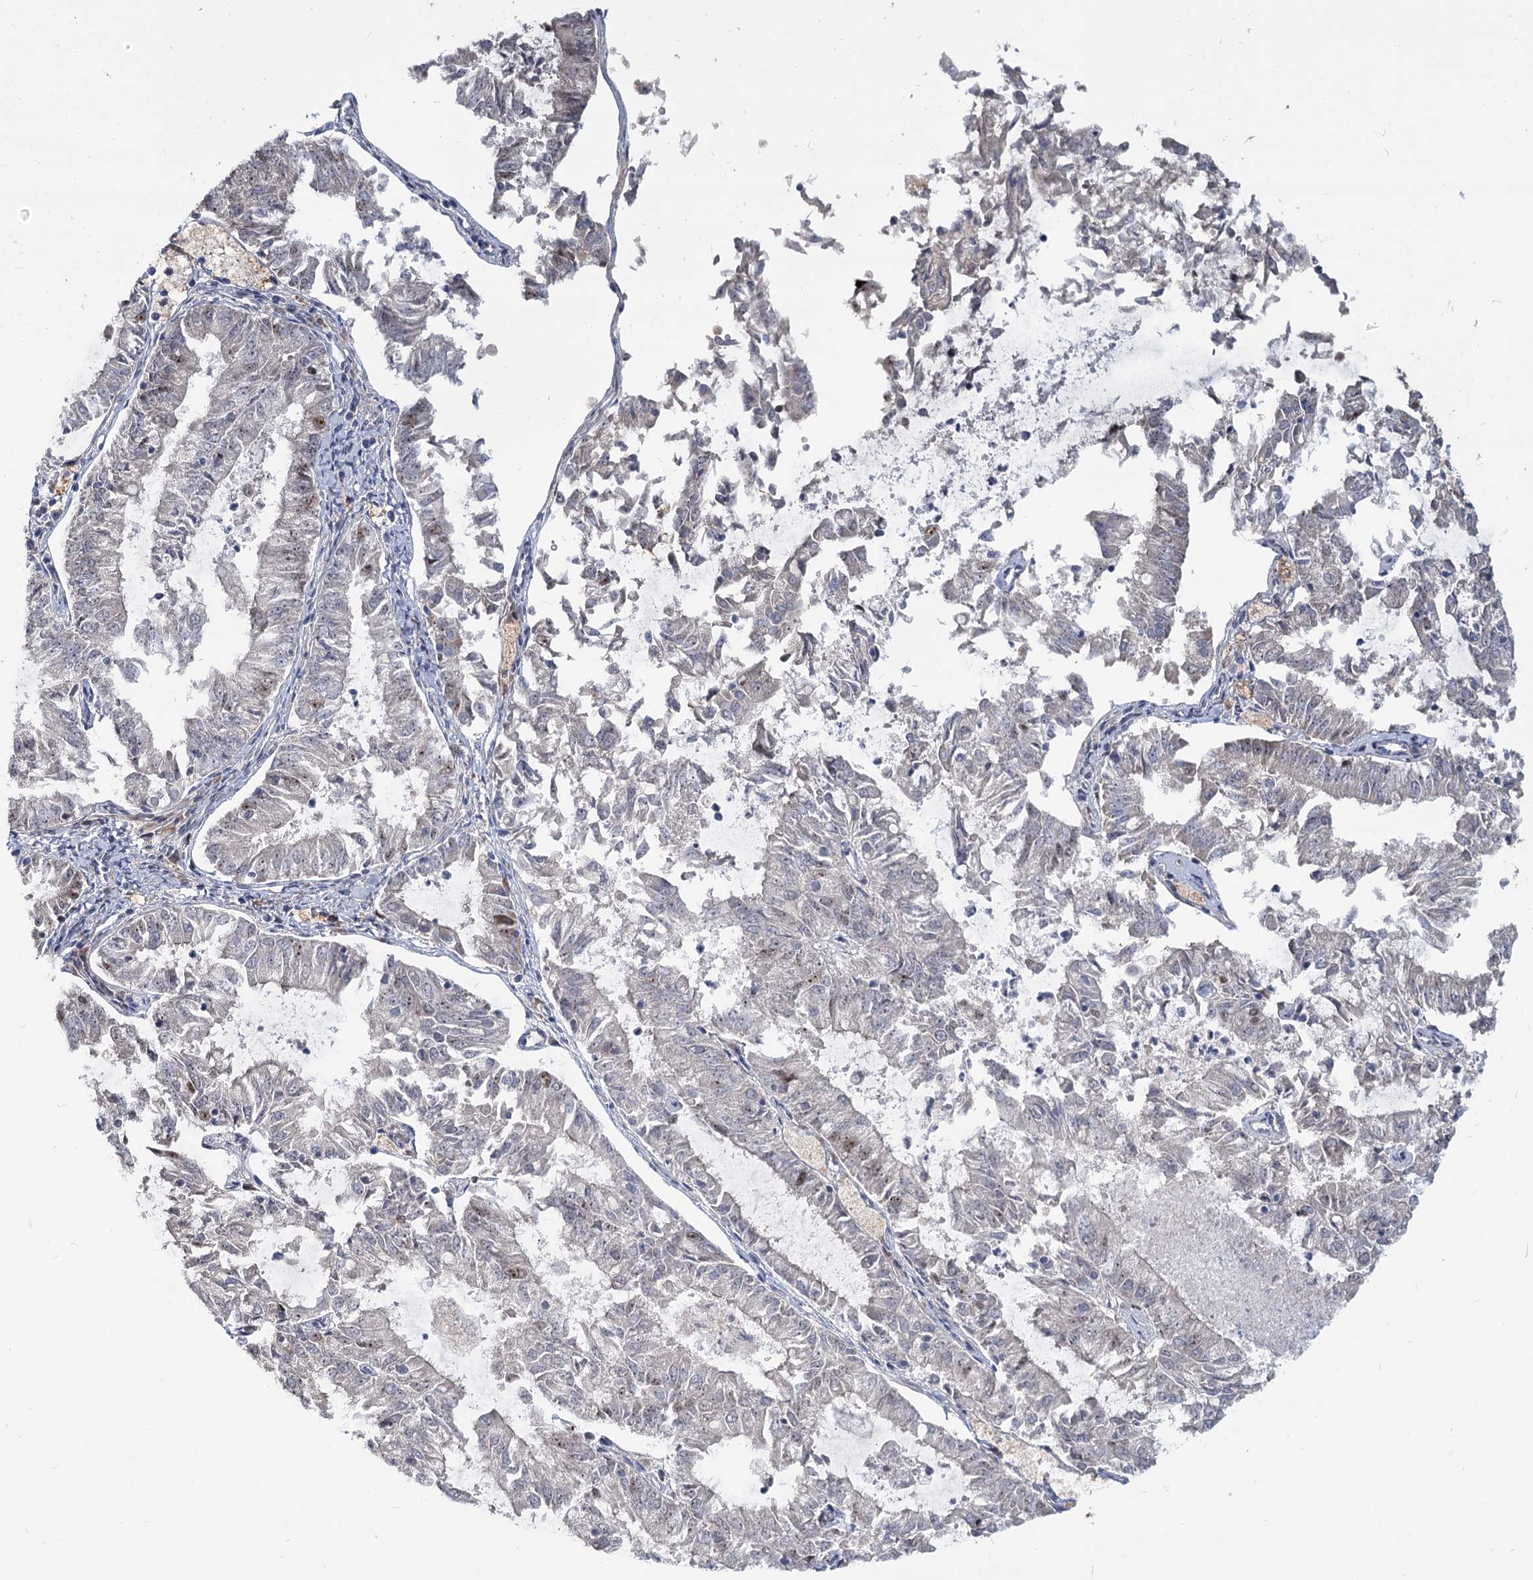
{"staining": {"intensity": "negative", "quantity": "none", "location": "none"}, "tissue": "endometrial cancer", "cell_type": "Tumor cells", "image_type": "cancer", "snomed": [{"axis": "morphology", "description": "Adenocarcinoma, NOS"}, {"axis": "topography", "description": "Endometrium"}], "caption": "The histopathology image reveals no significant positivity in tumor cells of adenocarcinoma (endometrial).", "gene": "PIK3C2A", "patient": {"sex": "female", "age": 57}}